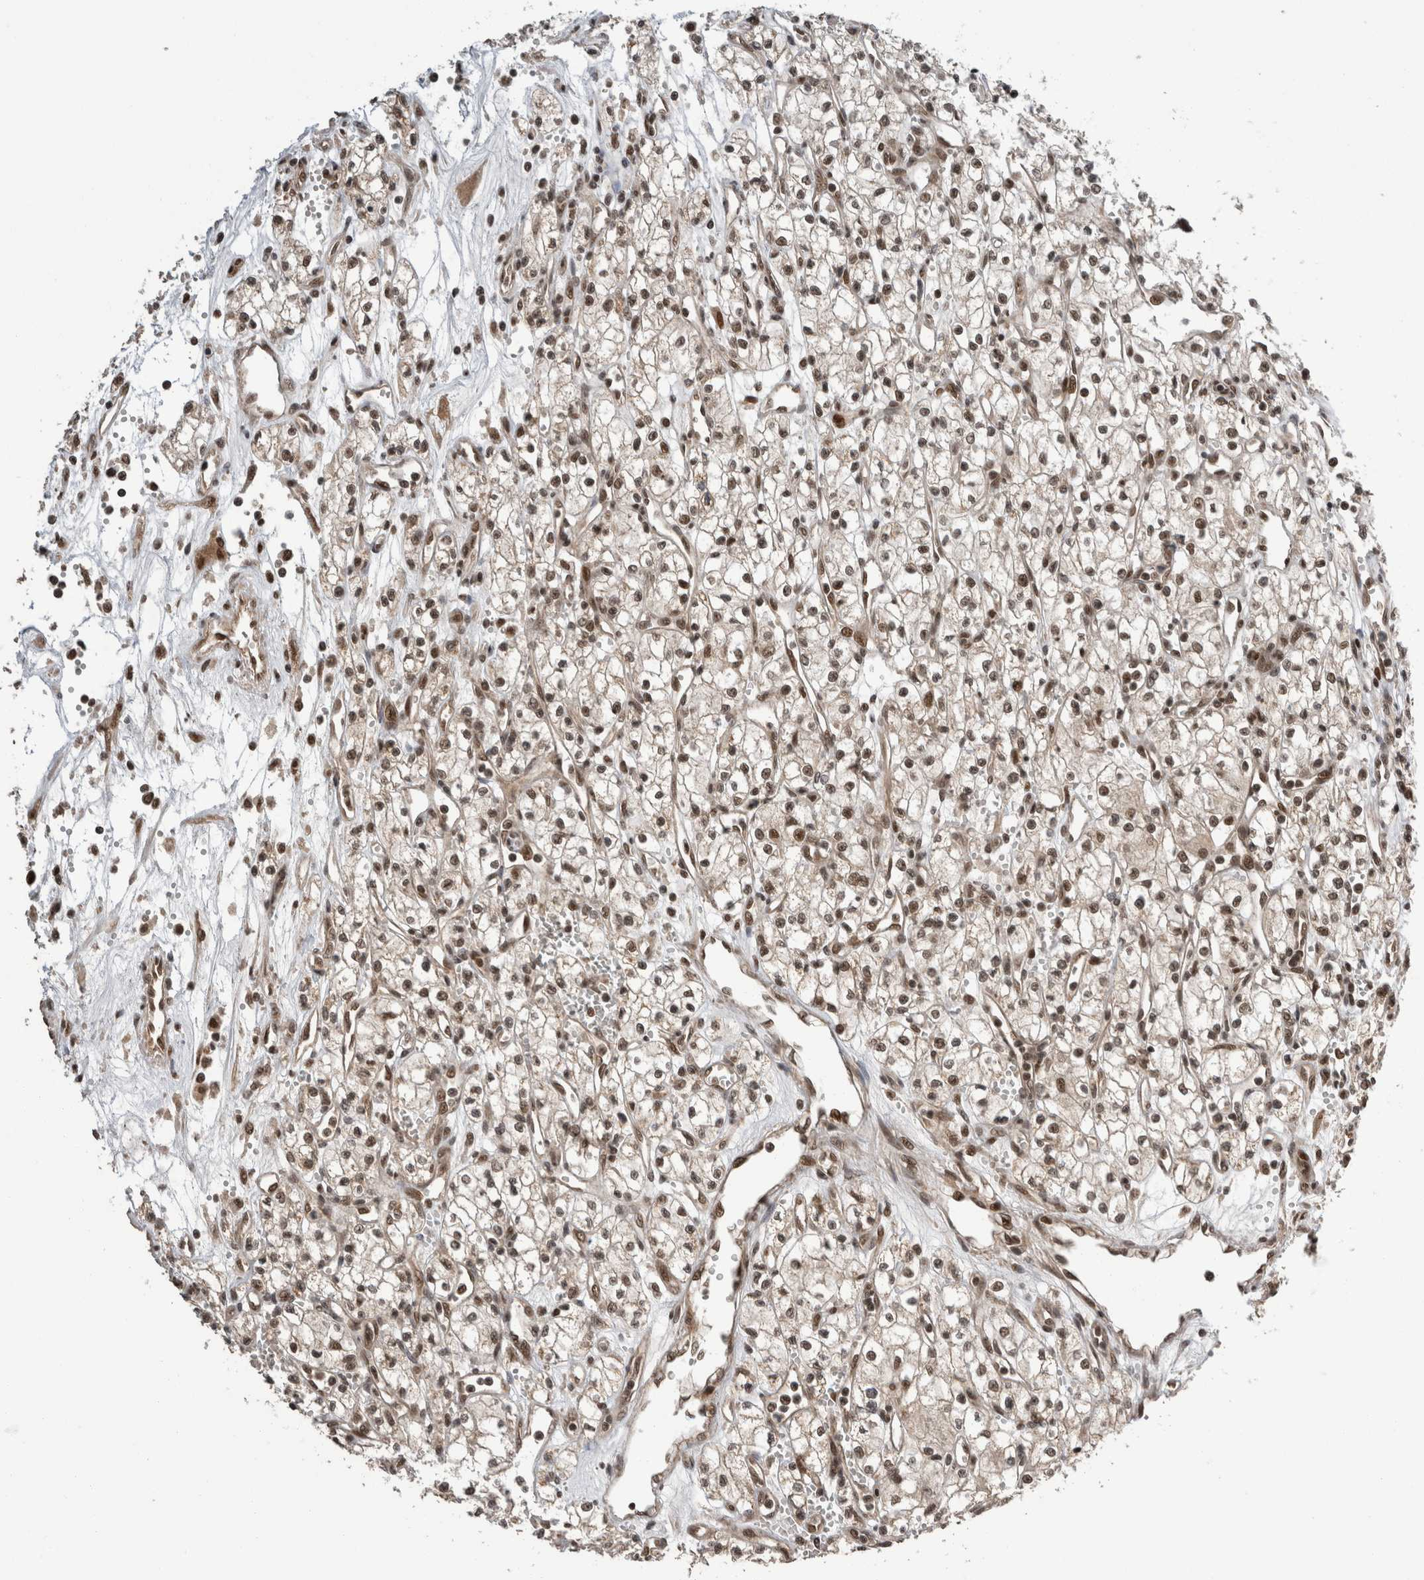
{"staining": {"intensity": "weak", "quantity": ">75%", "location": "nuclear"}, "tissue": "renal cancer", "cell_type": "Tumor cells", "image_type": "cancer", "snomed": [{"axis": "morphology", "description": "Adenocarcinoma, NOS"}, {"axis": "topography", "description": "Kidney"}], "caption": "Renal cancer was stained to show a protein in brown. There is low levels of weak nuclear staining in approximately >75% of tumor cells.", "gene": "CPSF2", "patient": {"sex": "male", "age": 59}}